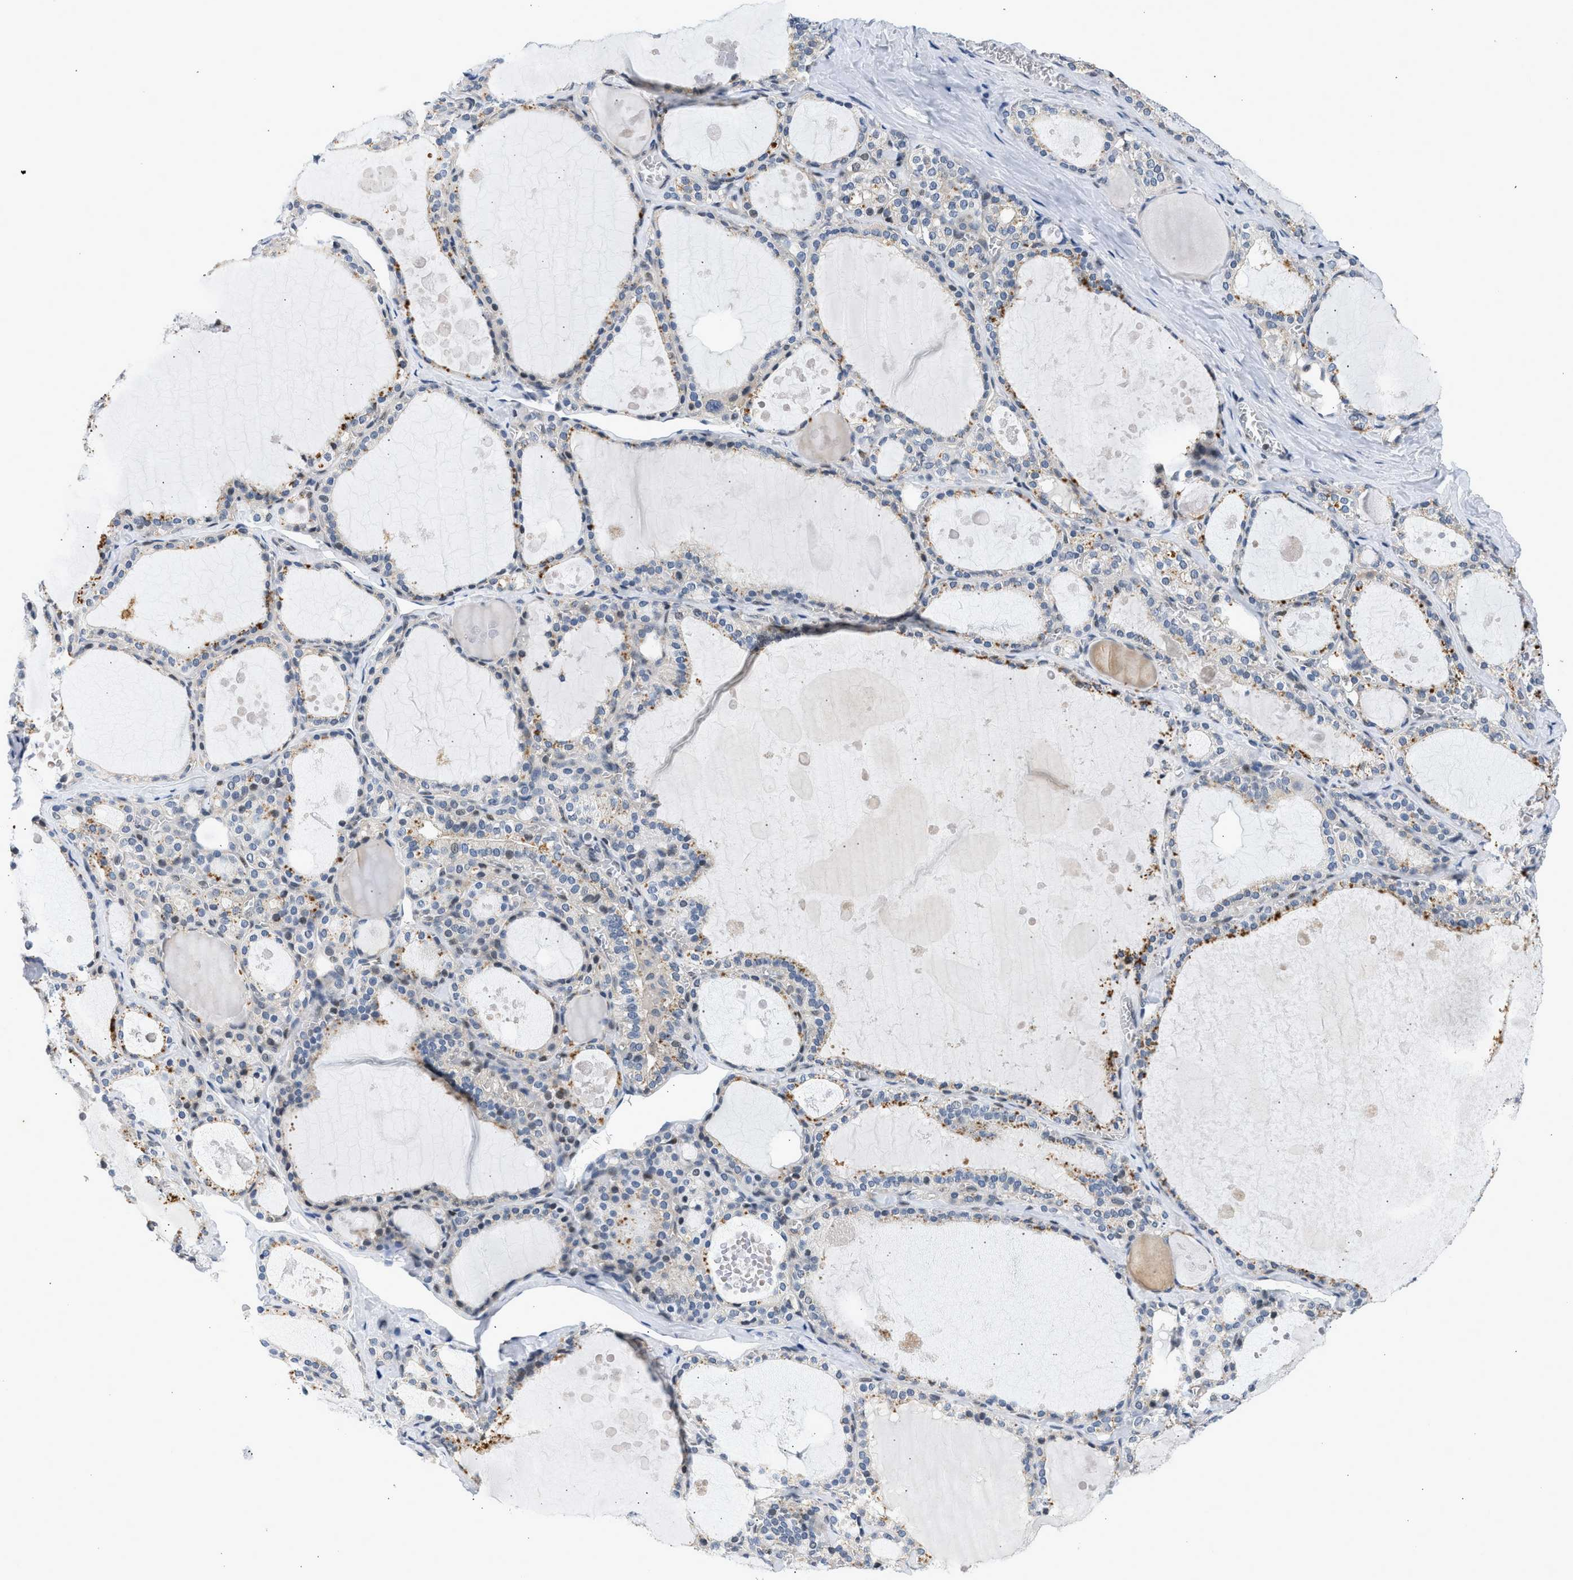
{"staining": {"intensity": "moderate", "quantity": "<25%", "location": "cytoplasmic/membranous"}, "tissue": "thyroid gland", "cell_type": "Glandular cells", "image_type": "normal", "snomed": [{"axis": "morphology", "description": "Normal tissue, NOS"}, {"axis": "topography", "description": "Thyroid gland"}], "caption": "High-magnification brightfield microscopy of benign thyroid gland stained with DAB (3,3'-diaminobenzidine) (brown) and counterstained with hematoxylin (blue). glandular cells exhibit moderate cytoplasmic/membranous expression is identified in approximately<25% of cells.", "gene": "OLIG3", "patient": {"sex": "male", "age": 56}}